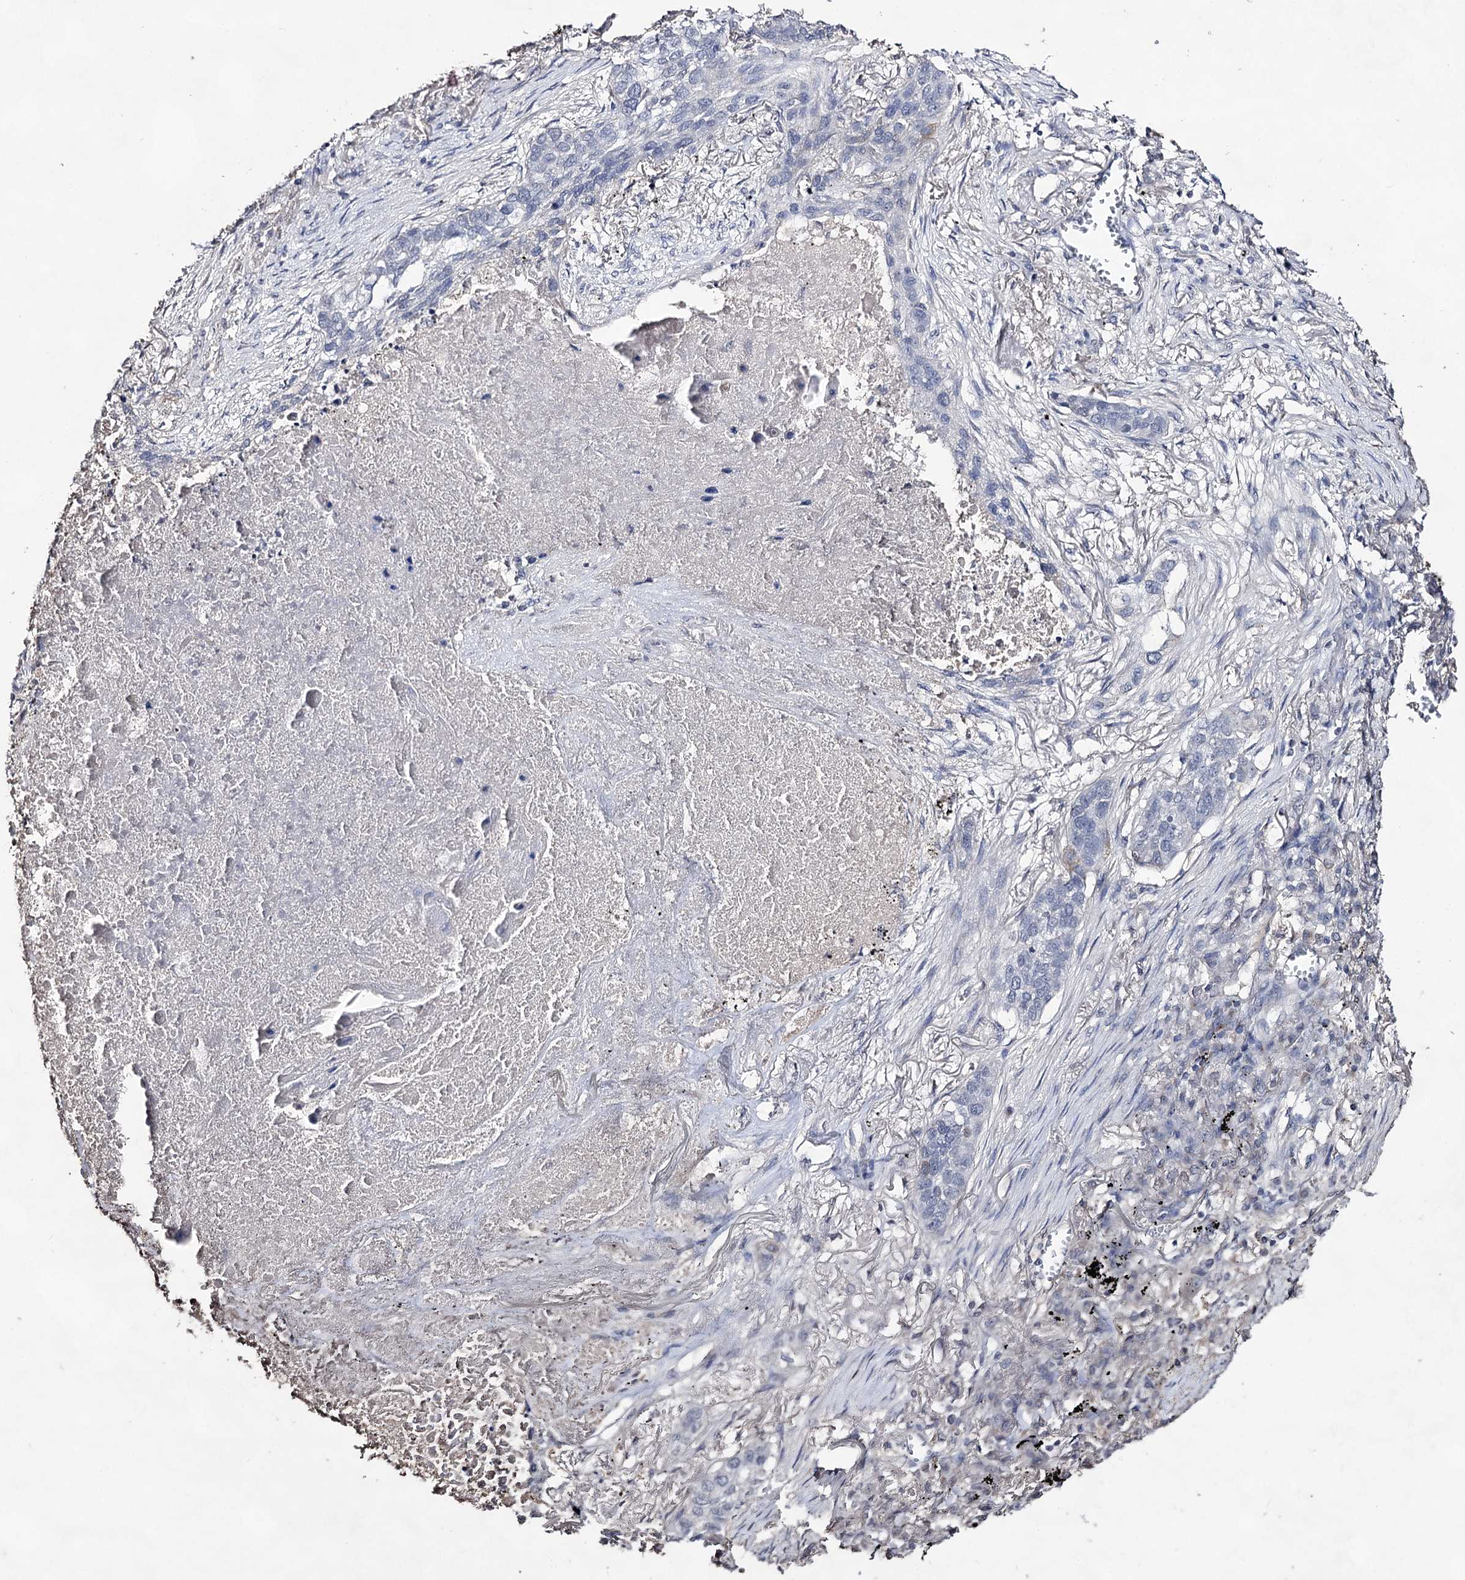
{"staining": {"intensity": "negative", "quantity": "none", "location": "none"}, "tissue": "lung cancer", "cell_type": "Tumor cells", "image_type": "cancer", "snomed": [{"axis": "morphology", "description": "Squamous cell carcinoma, NOS"}, {"axis": "topography", "description": "Lung"}], "caption": "This is an immunohistochemistry image of squamous cell carcinoma (lung). There is no positivity in tumor cells.", "gene": "PLIN1", "patient": {"sex": "female", "age": 63}}